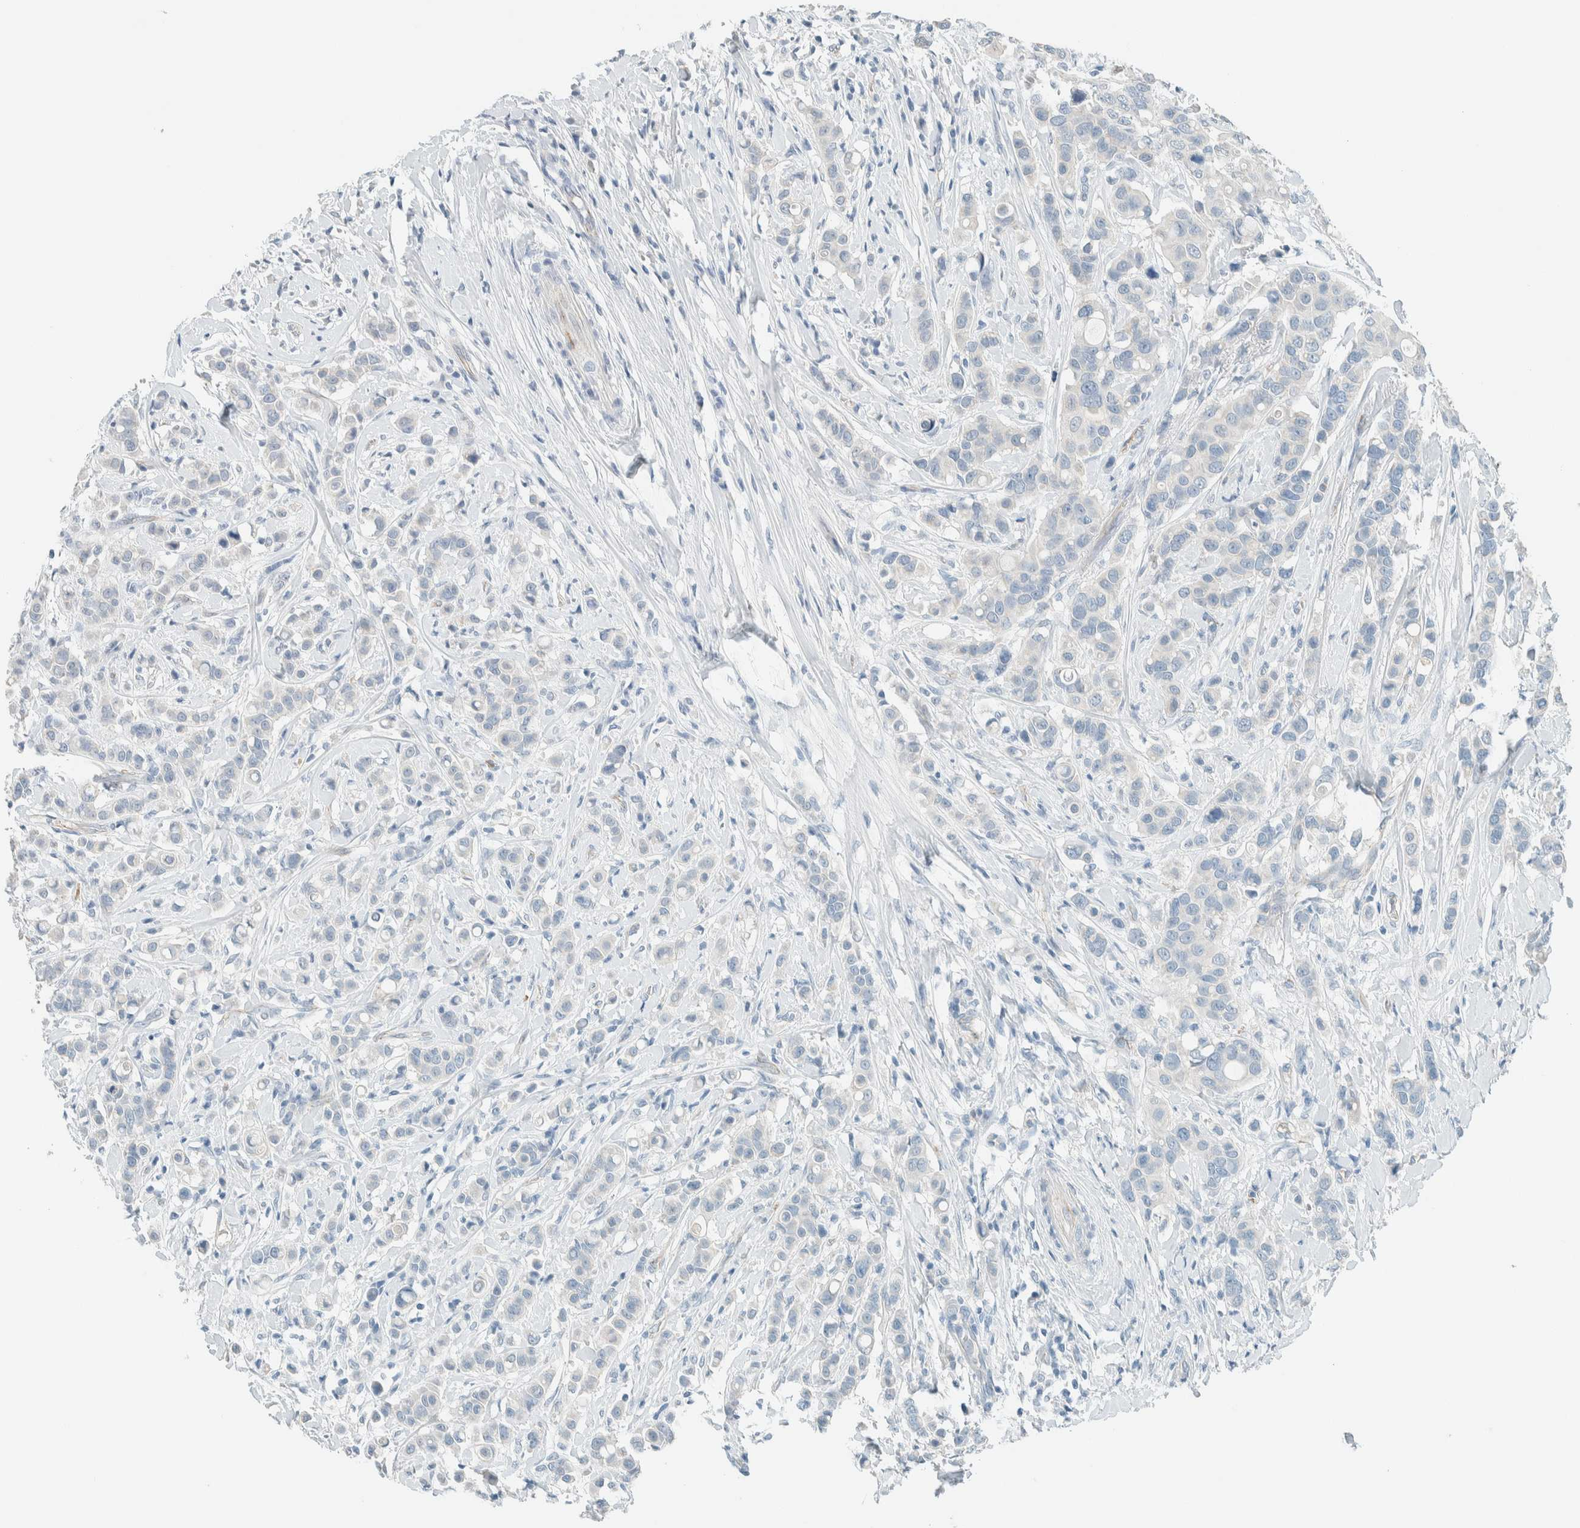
{"staining": {"intensity": "negative", "quantity": "none", "location": "none"}, "tissue": "breast cancer", "cell_type": "Tumor cells", "image_type": "cancer", "snomed": [{"axis": "morphology", "description": "Duct carcinoma"}, {"axis": "topography", "description": "Breast"}], "caption": "Histopathology image shows no protein positivity in tumor cells of breast cancer tissue.", "gene": "SLFN12", "patient": {"sex": "female", "age": 27}}